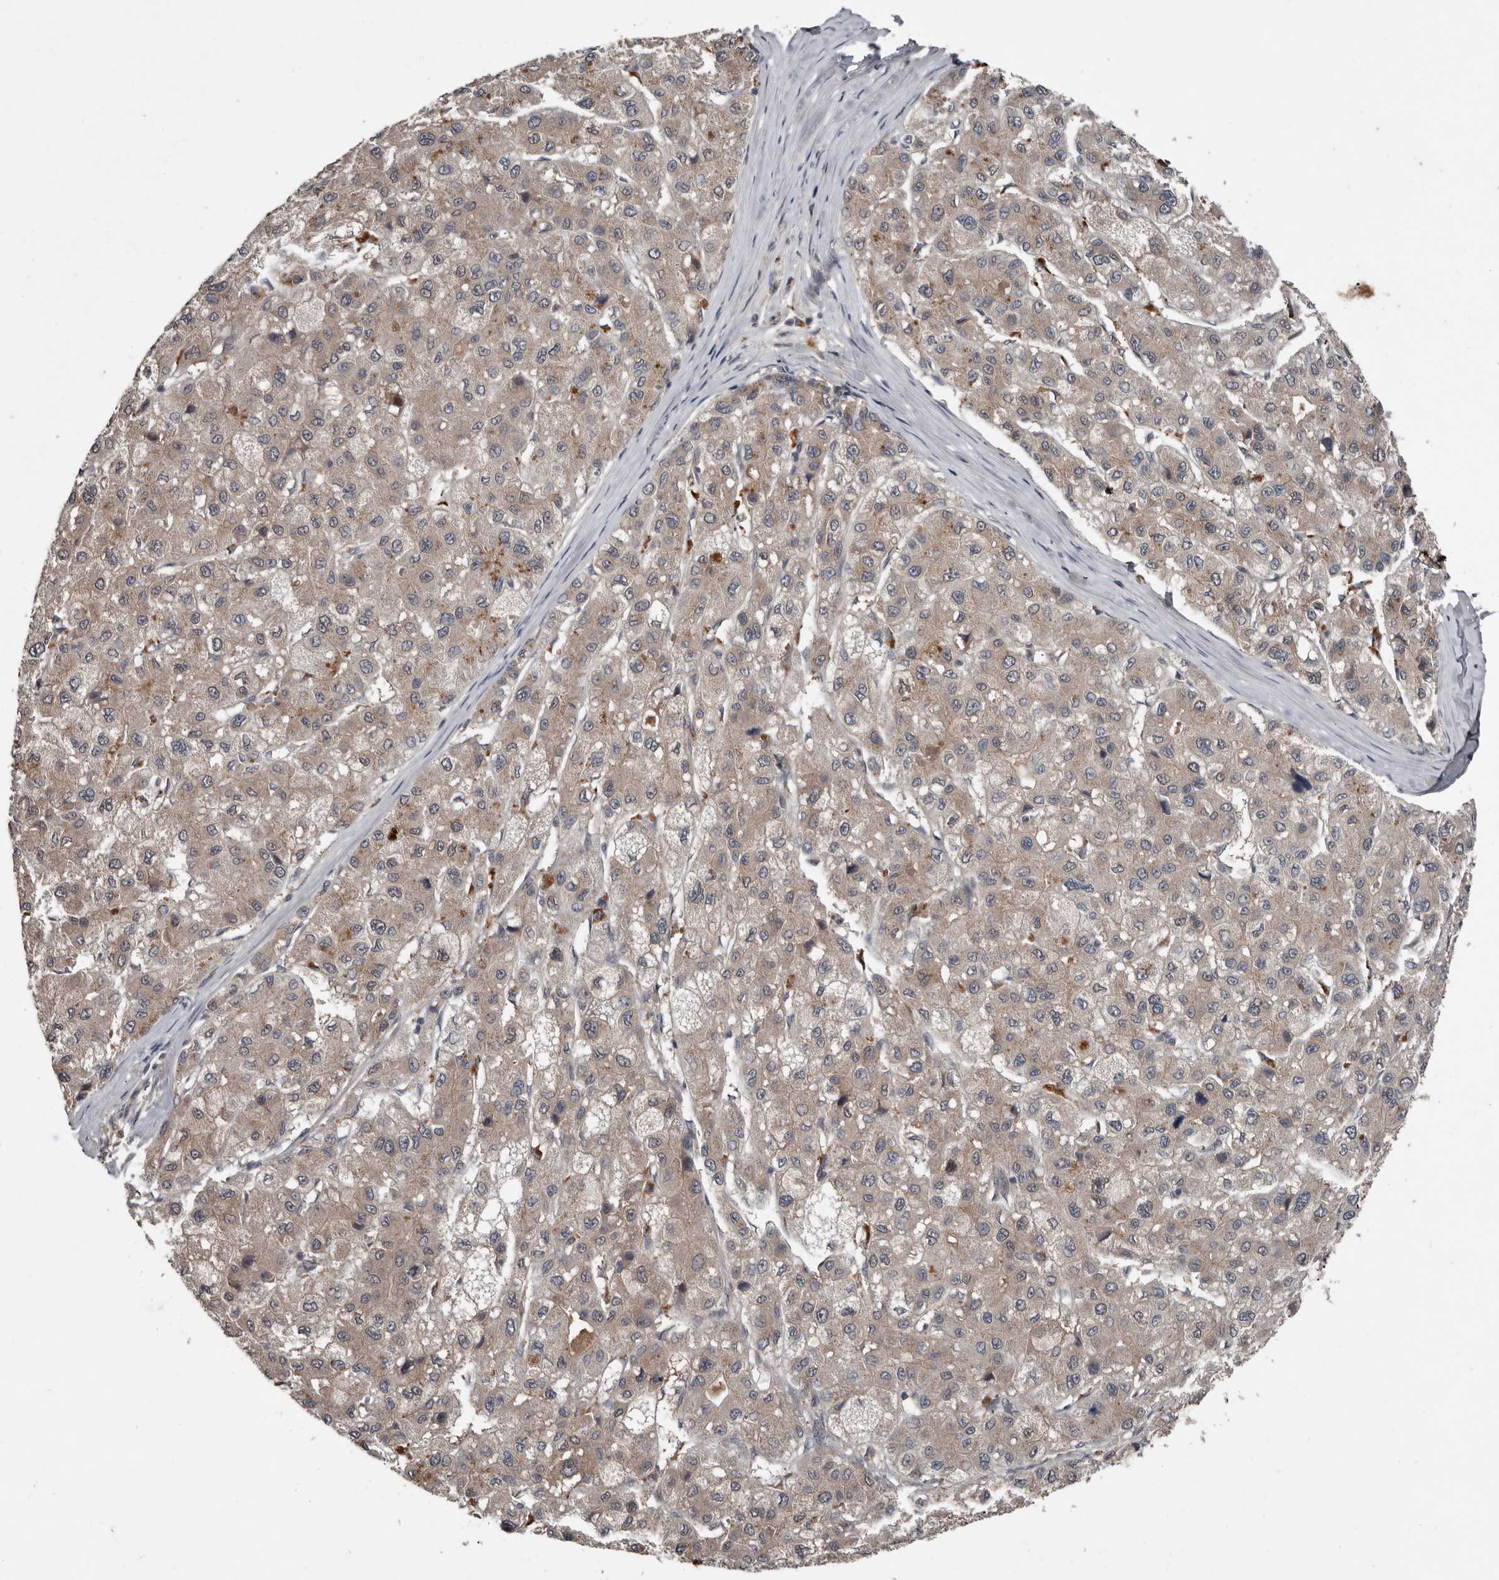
{"staining": {"intensity": "weak", "quantity": "25%-75%", "location": "cytoplasmic/membranous"}, "tissue": "liver cancer", "cell_type": "Tumor cells", "image_type": "cancer", "snomed": [{"axis": "morphology", "description": "Carcinoma, Hepatocellular, NOS"}, {"axis": "topography", "description": "Liver"}], "caption": "Human liver cancer stained for a protein (brown) reveals weak cytoplasmic/membranous positive staining in approximately 25%-75% of tumor cells.", "gene": "DNAJB4", "patient": {"sex": "male", "age": 80}}